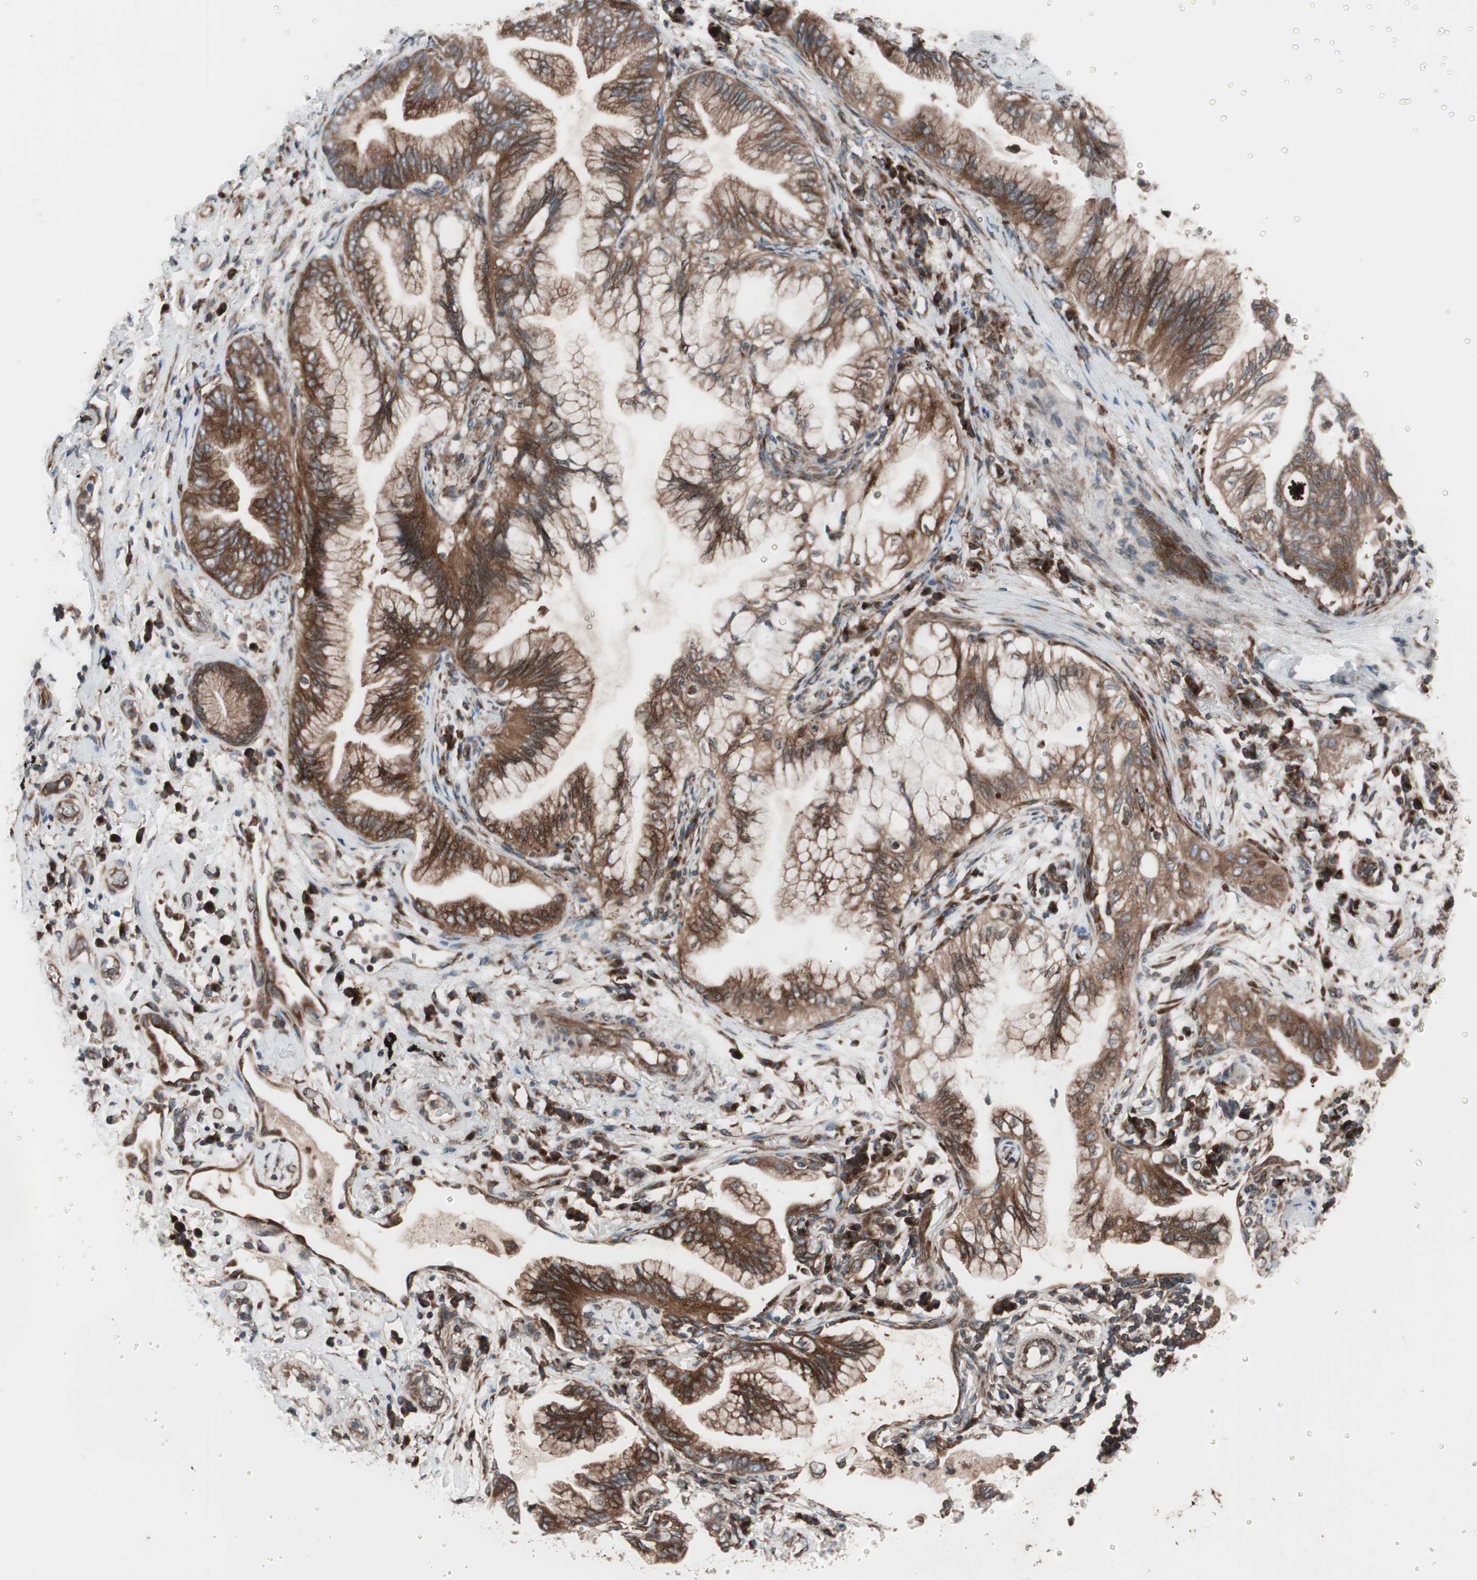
{"staining": {"intensity": "moderate", "quantity": ">75%", "location": "cytoplasmic/membranous"}, "tissue": "lung cancer", "cell_type": "Tumor cells", "image_type": "cancer", "snomed": [{"axis": "morphology", "description": "Adenocarcinoma, NOS"}, {"axis": "topography", "description": "Lung"}], "caption": "Immunohistochemical staining of human adenocarcinoma (lung) shows moderate cytoplasmic/membranous protein staining in approximately >75% of tumor cells.", "gene": "SEC31A", "patient": {"sex": "female", "age": 70}}